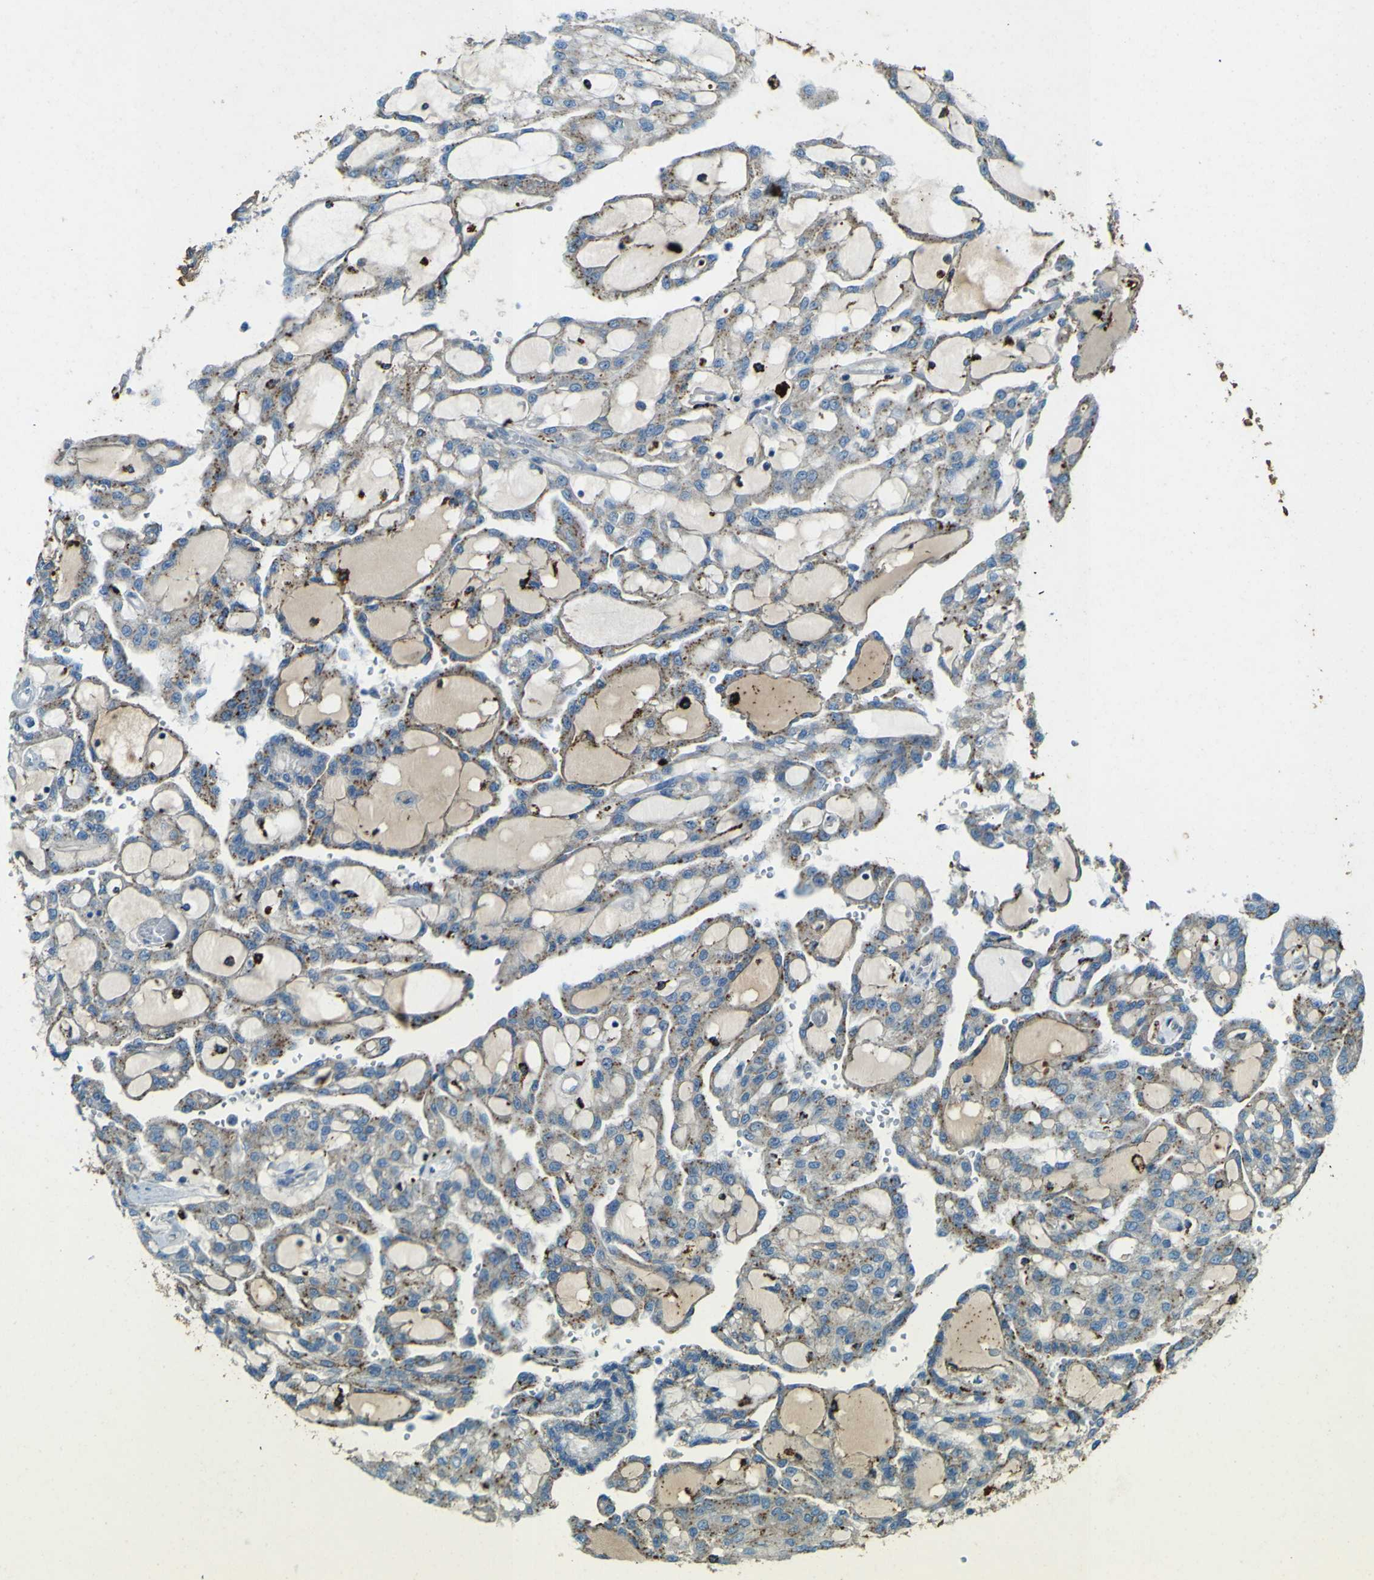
{"staining": {"intensity": "moderate", "quantity": "25%-75%", "location": "cytoplasmic/membranous"}, "tissue": "renal cancer", "cell_type": "Tumor cells", "image_type": "cancer", "snomed": [{"axis": "morphology", "description": "Adenocarcinoma, NOS"}, {"axis": "topography", "description": "Kidney"}], "caption": "DAB (3,3'-diaminobenzidine) immunohistochemical staining of adenocarcinoma (renal) displays moderate cytoplasmic/membranous protein staining in about 25%-75% of tumor cells.", "gene": "PDE9A", "patient": {"sex": "male", "age": 63}}